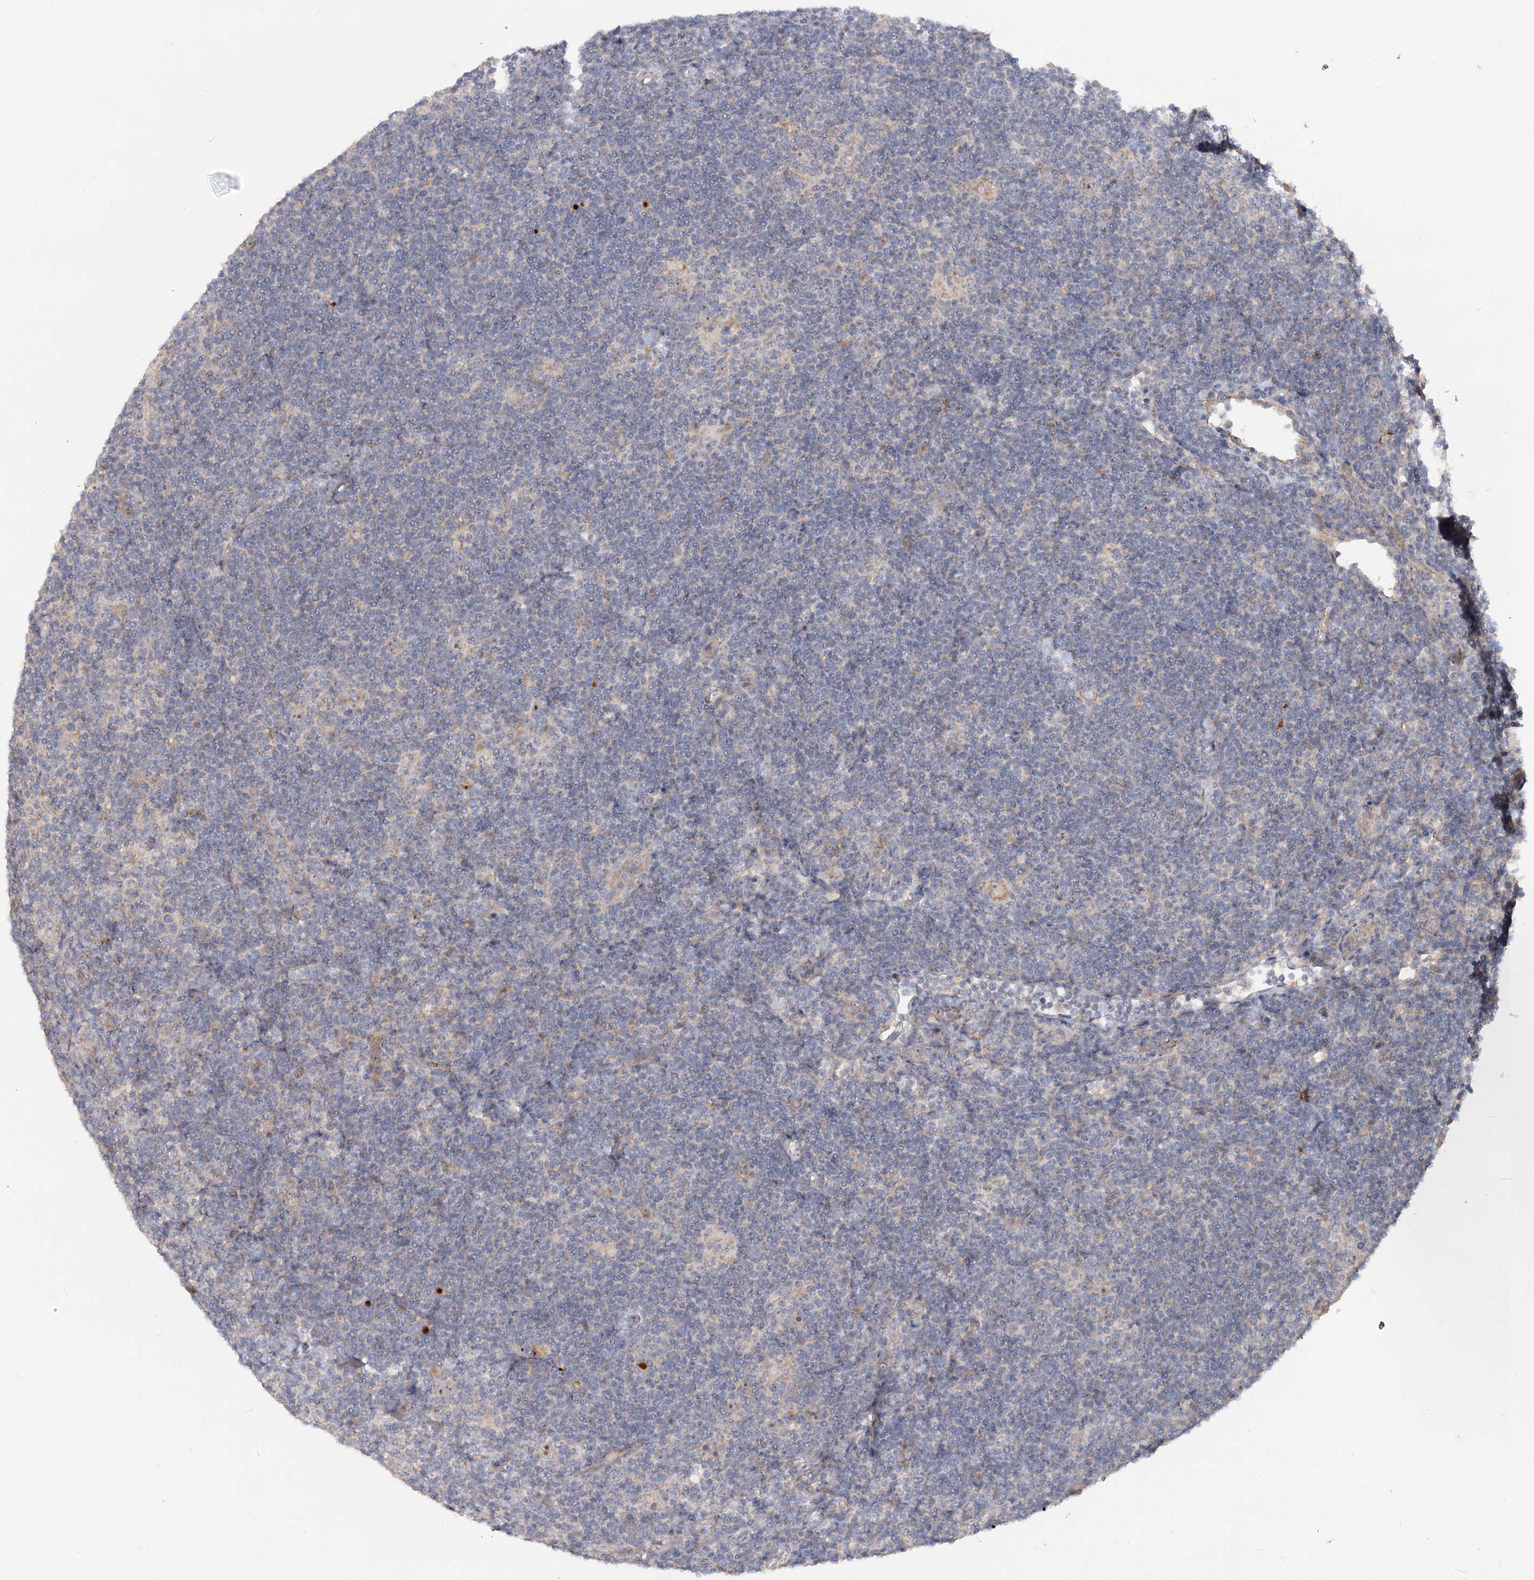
{"staining": {"intensity": "weak", "quantity": "<25%", "location": "cytoplasmic/membranous"}, "tissue": "lymphoma", "cell_type": "Tumor cells", "image_type": "cancer", "snomed": [{"axis": "morphology", "description": "Hodgkin's disease, NOS"}, {"axis": "topography", "description": "Lymph node"}], "caption": "DAB (3,3'-diaminobenzidine) immunohistochemical staining of Hodgkin's disease shows no significant positivity in tumor cells. (DAB (3,3'-diaminobenzidine) immunohistochemistry with hematoxylin counter stain).", "gene": "ANGPTL5", "patient": {"sex": "female", "age": 57}}